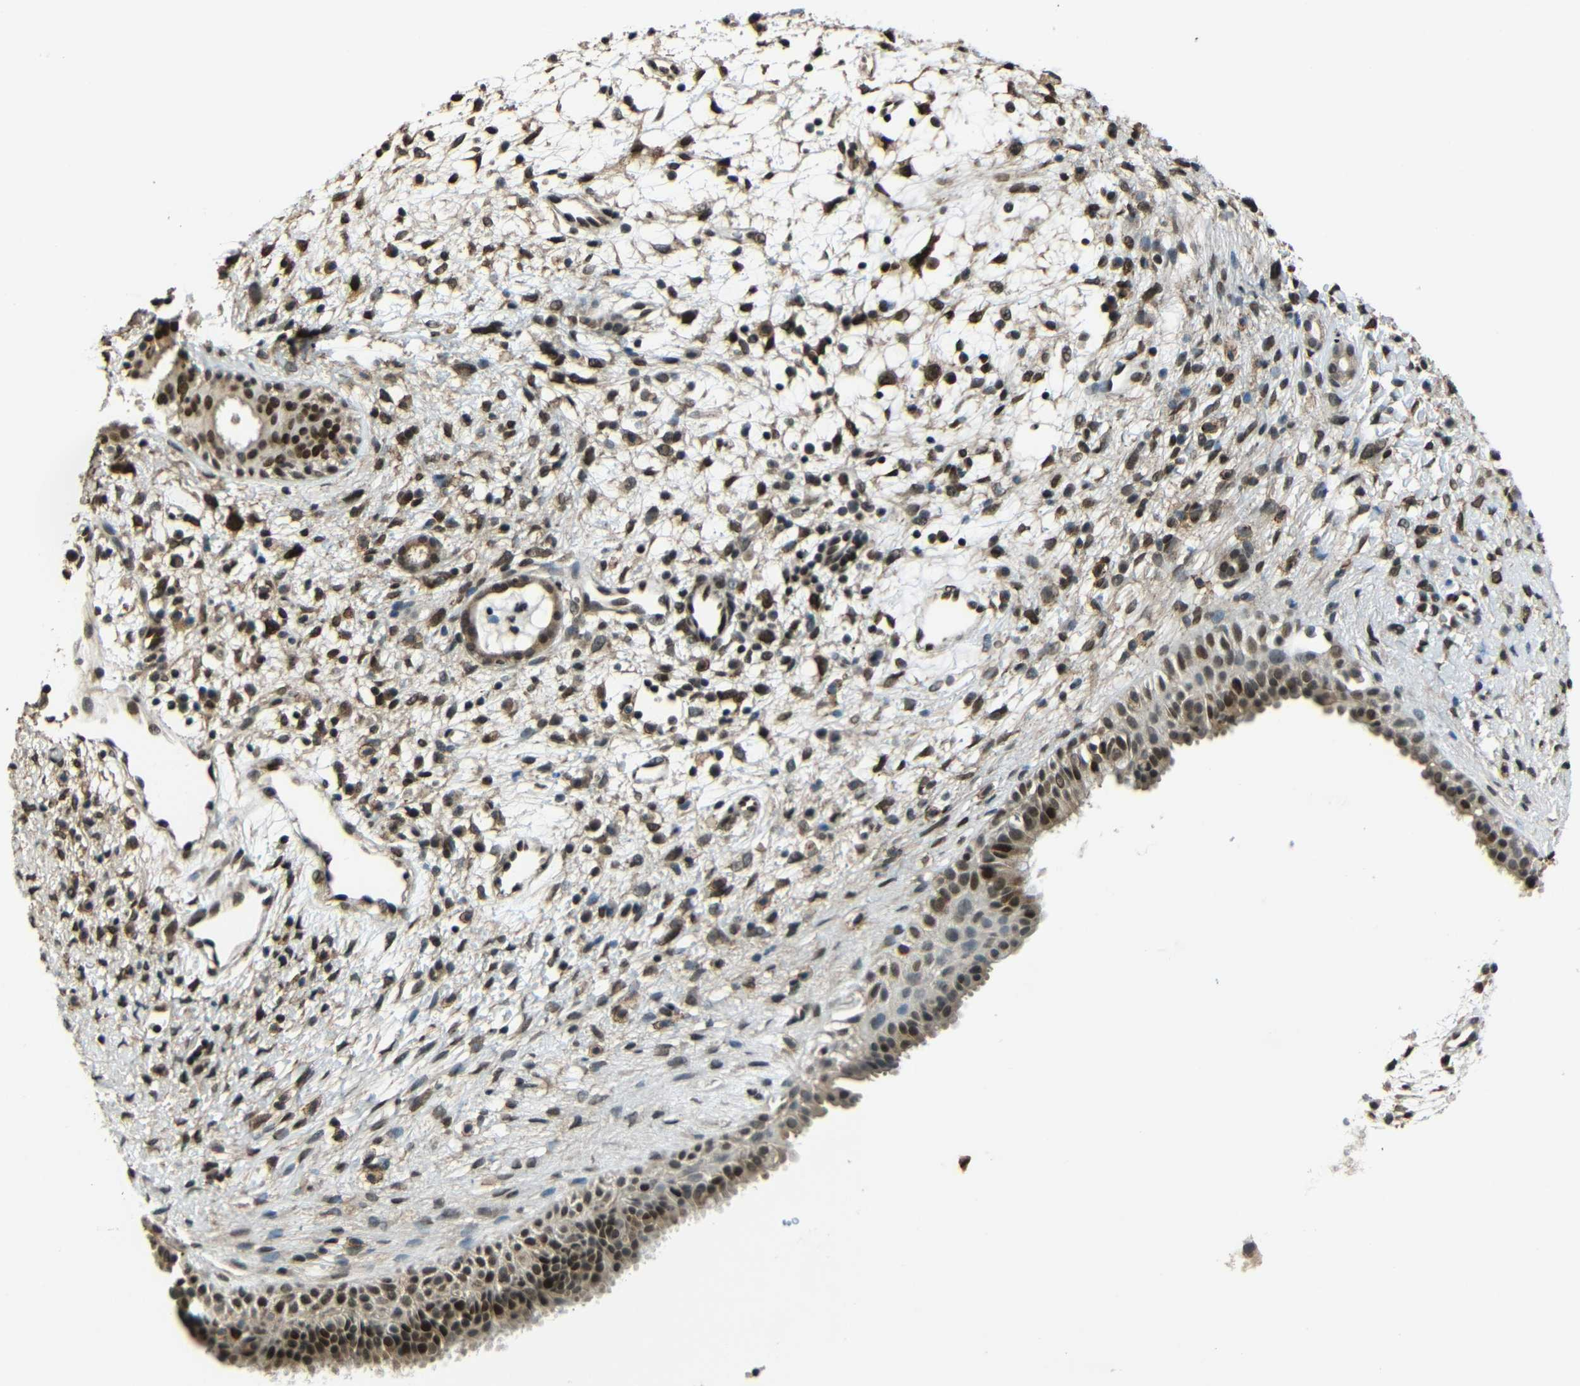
{"staining": {"intensity": "strong", "quantity": ">75%", "location": "nuclear"}, "tissue": "nasopharynx", "cell_type": "Respiratory epithelial cells", "image_type": "normal", "snomed": [{"axis": "morphology", "description": "Normal tissue, NOS"}, {"axis": "topography", "description": "Nasopharynx"}], "caption": "Approximately >75% of respiratory epithelial cells in unremarkable human nasopharynx exhibit strong nuclear protein expression as visualized by brown immunohistochemical staining.", "gene": "PSIP1", "patient": {"sex": "male", "age": 22}}